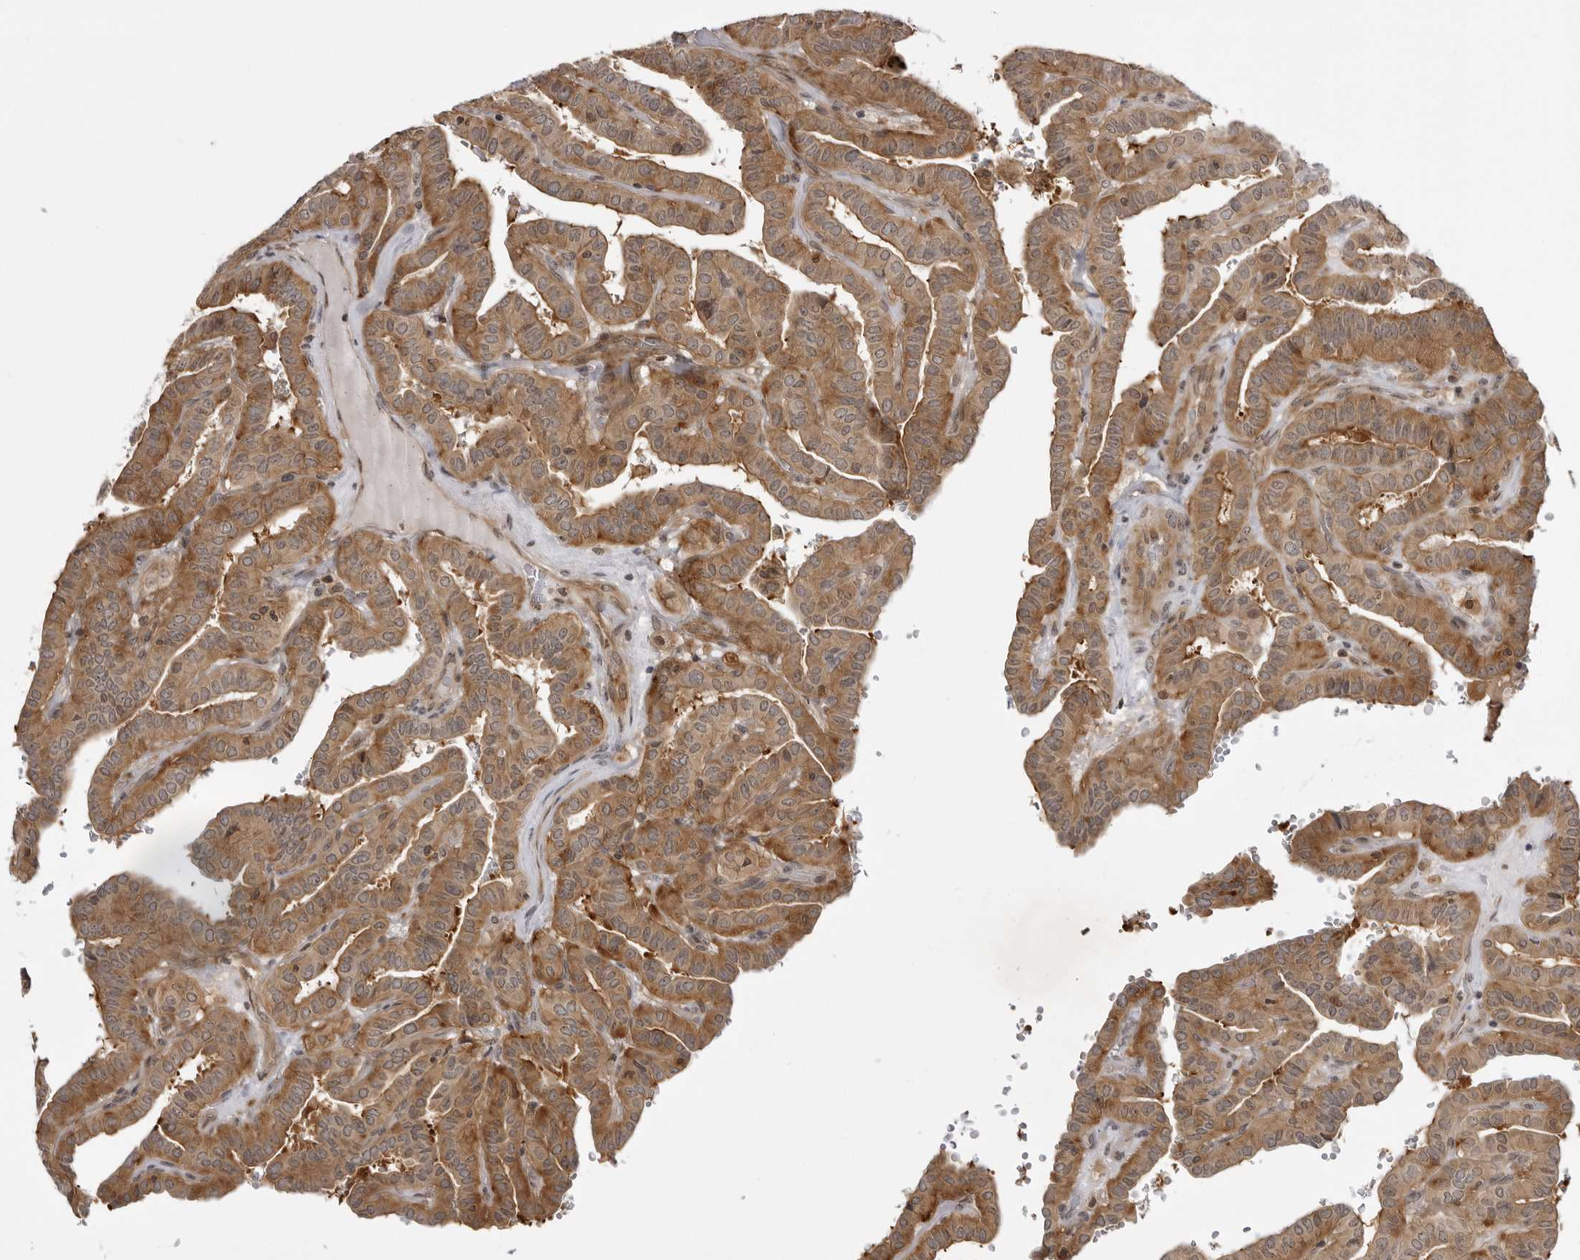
{"staining": {"intensity": "moderate", "quantity": ">75%", "location": "cytoplasmic/membranous"}, "tissue": "thyroid cancer", "cell_type": "Tumor cells", "image_type": "cancer", "snomed": [{"axis": "morphology", "description": "Papillary adenocarcinoma, NOS"}, {"axis": "topography", "description": "Thyroid gland"}], "caption": "The photomicrograph exhibits immunohistochemical staining of thyroid cancer (papillary adenocarcinoma). There is moderate cytoplasmic/membranous positivity is appreciated in about >75% of tumor cells.", "gene": "USP43", "patient": {"sex": "male", "age": 77}}